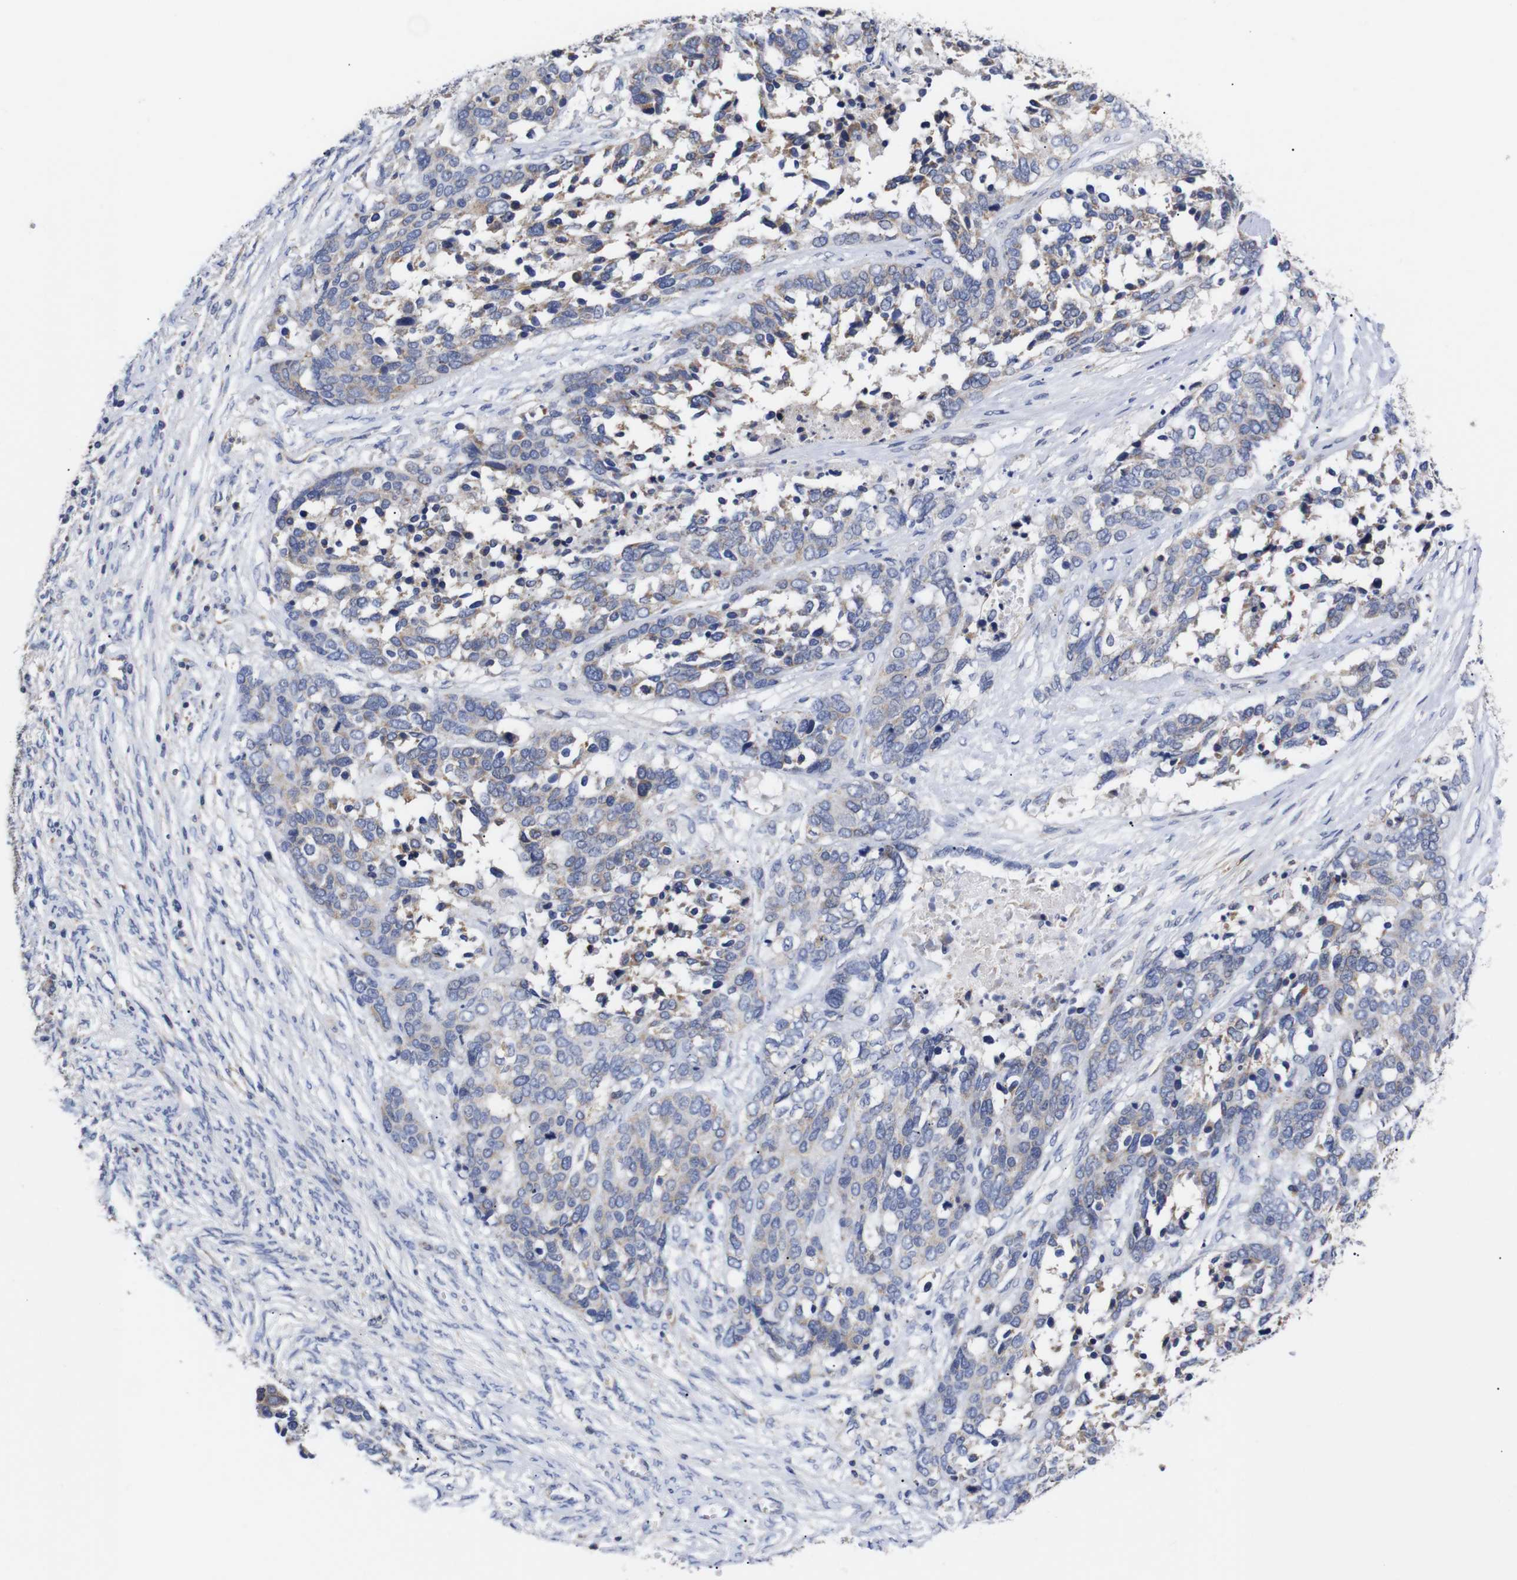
{"staining": {"intensity": "weak", "quantity": "25%-75%", "location": "cytoplasmic/membranous"}, "tissue": "ovarian cancer", "cell_type": "Tumor cells", "image_type": "cancer", "snomed": [{"axis": "morphology", "description": "Cystadenocarcinoma, serous, NOS"}, {"axis": "topography", "description": "Ovary"}], "caption": "Protein analysis of ovarian cancer tissue shows weak cytoplasmic/membranous staining in approximately 25%-75% of tumor cells.", "gene": "OPN3", "patient": {"sex": "female", "age": 44}}